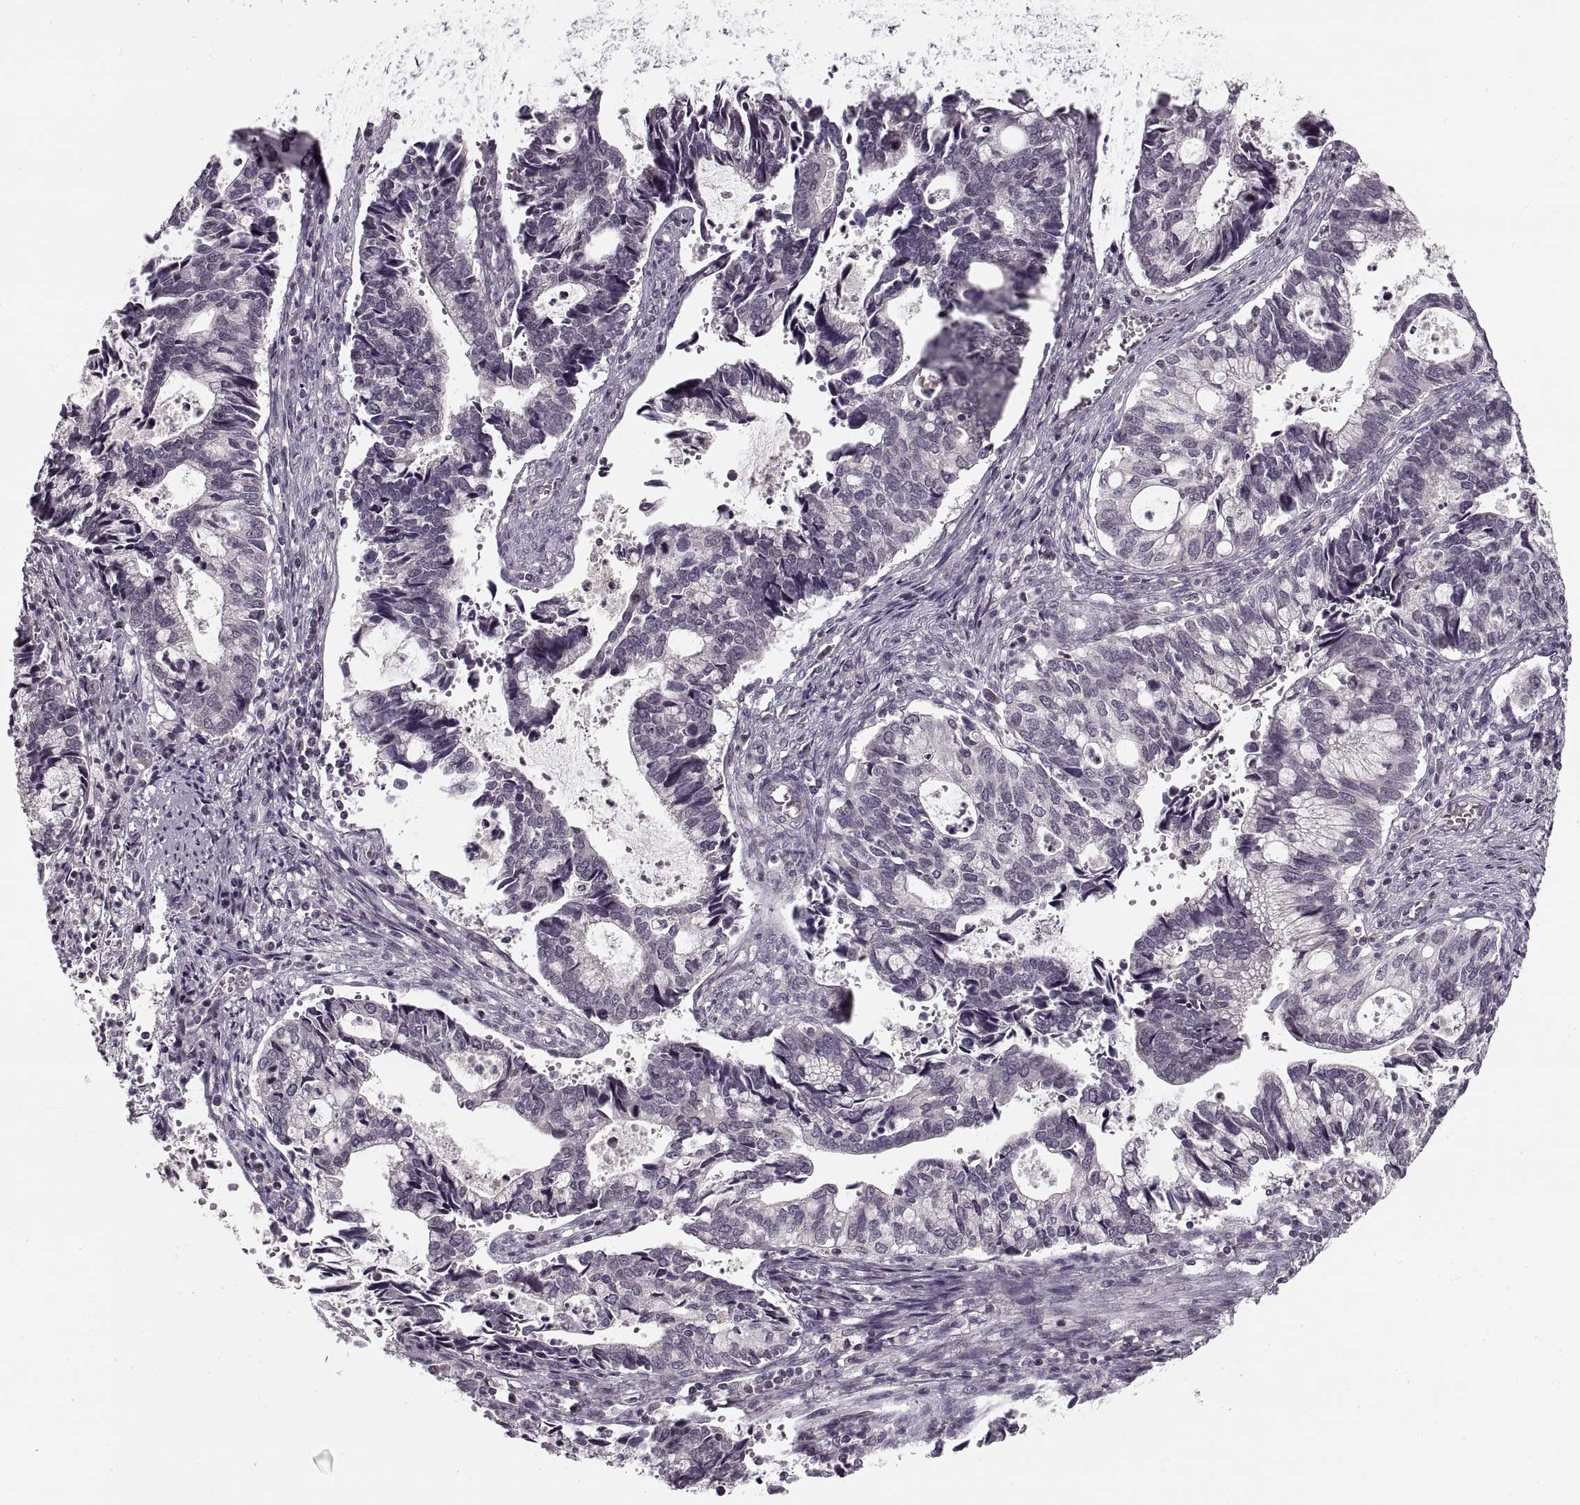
{"staining": {"intensity": "negative", "quantity": "none", "location": "none"}, "tissue": "cervical cancer", "cell_type": "Tumor cells", "image_type": "cancer", "snomed": [{"axis": "morphology", "description": "Adenocarcinoma, NOS"}, {"axis": "topography", "description": "Cervix"}], "caption": "A photomicrograph of human cervical cancer (adenocarcinoma) is negative for staining in tumor cells. Nuclei are stained in blue.", "gene": "ASIC3", "patient": {"sex": "female", "age": 42}}